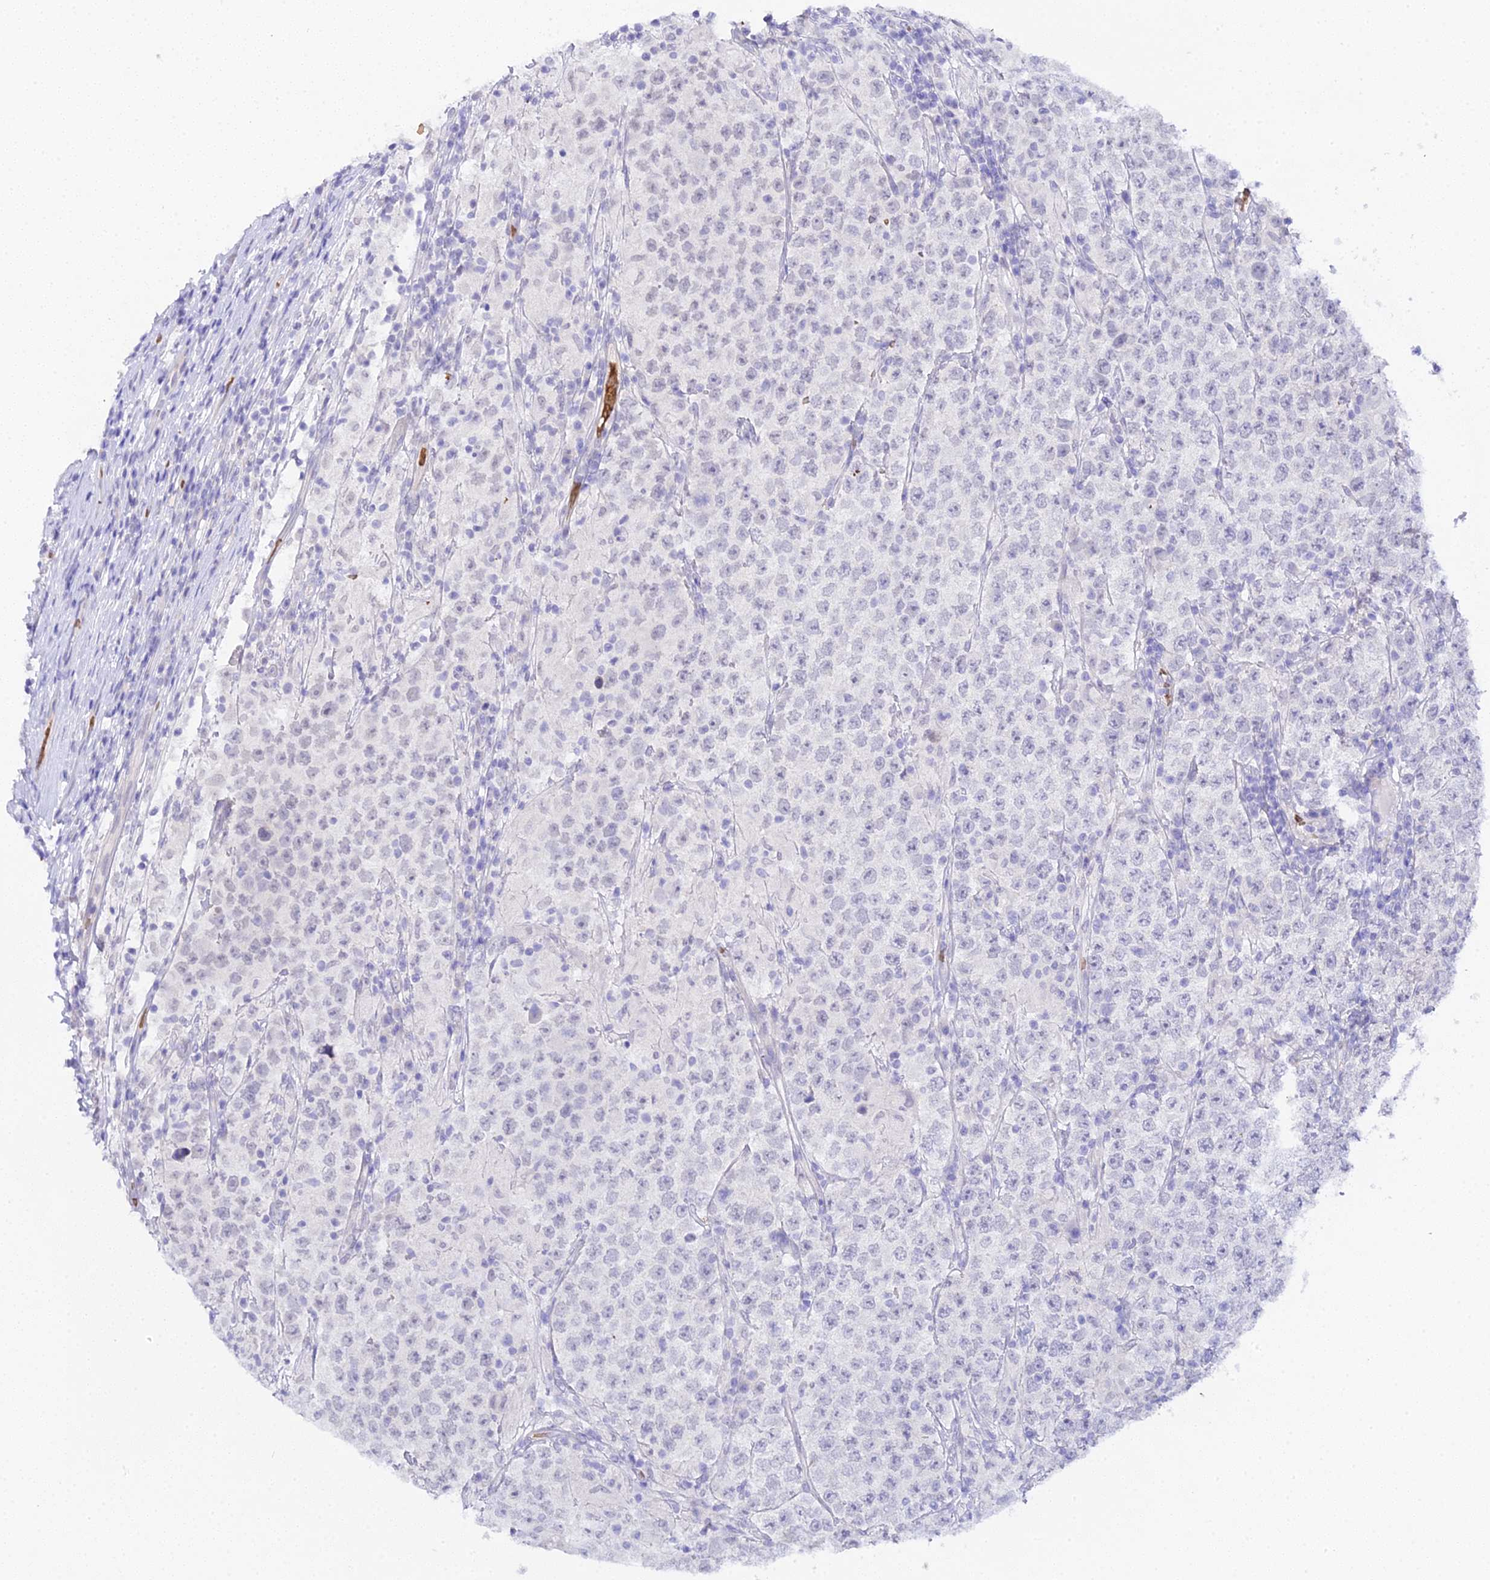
{"staining": {"intensity": "negative", "quantity": "none", "location": "none"}, "tissue": "testis cancer", "cell_type": "Tumor cells", "image_type": "cancer", "snomed": [{"axis": "morphology", "description": "Normal tissue, NOS"}, {"axis": "morphology", "description": "Urothelial carcinoma, High grade"}, {"axis": "morphology", "description": "Seminoma, NOS"}, {"axis": "morphology", "description": "Carcinoma, Embryonal, NOS"}, {"axis": "topography", "description": "Urinary bladder"}, {"axis": "topography", "description": "Testis"}], "caption": "High magnification brightfield microscopy of embryonal carcinoma (testis) stained with DAB (3,3'-diaminobenzidine) (brown) and counterstained with hematoxylin (blue): tumor cells show no significant expression.", "gene": "CFAP45", "patient": {"sex": "male", "age": 41}}